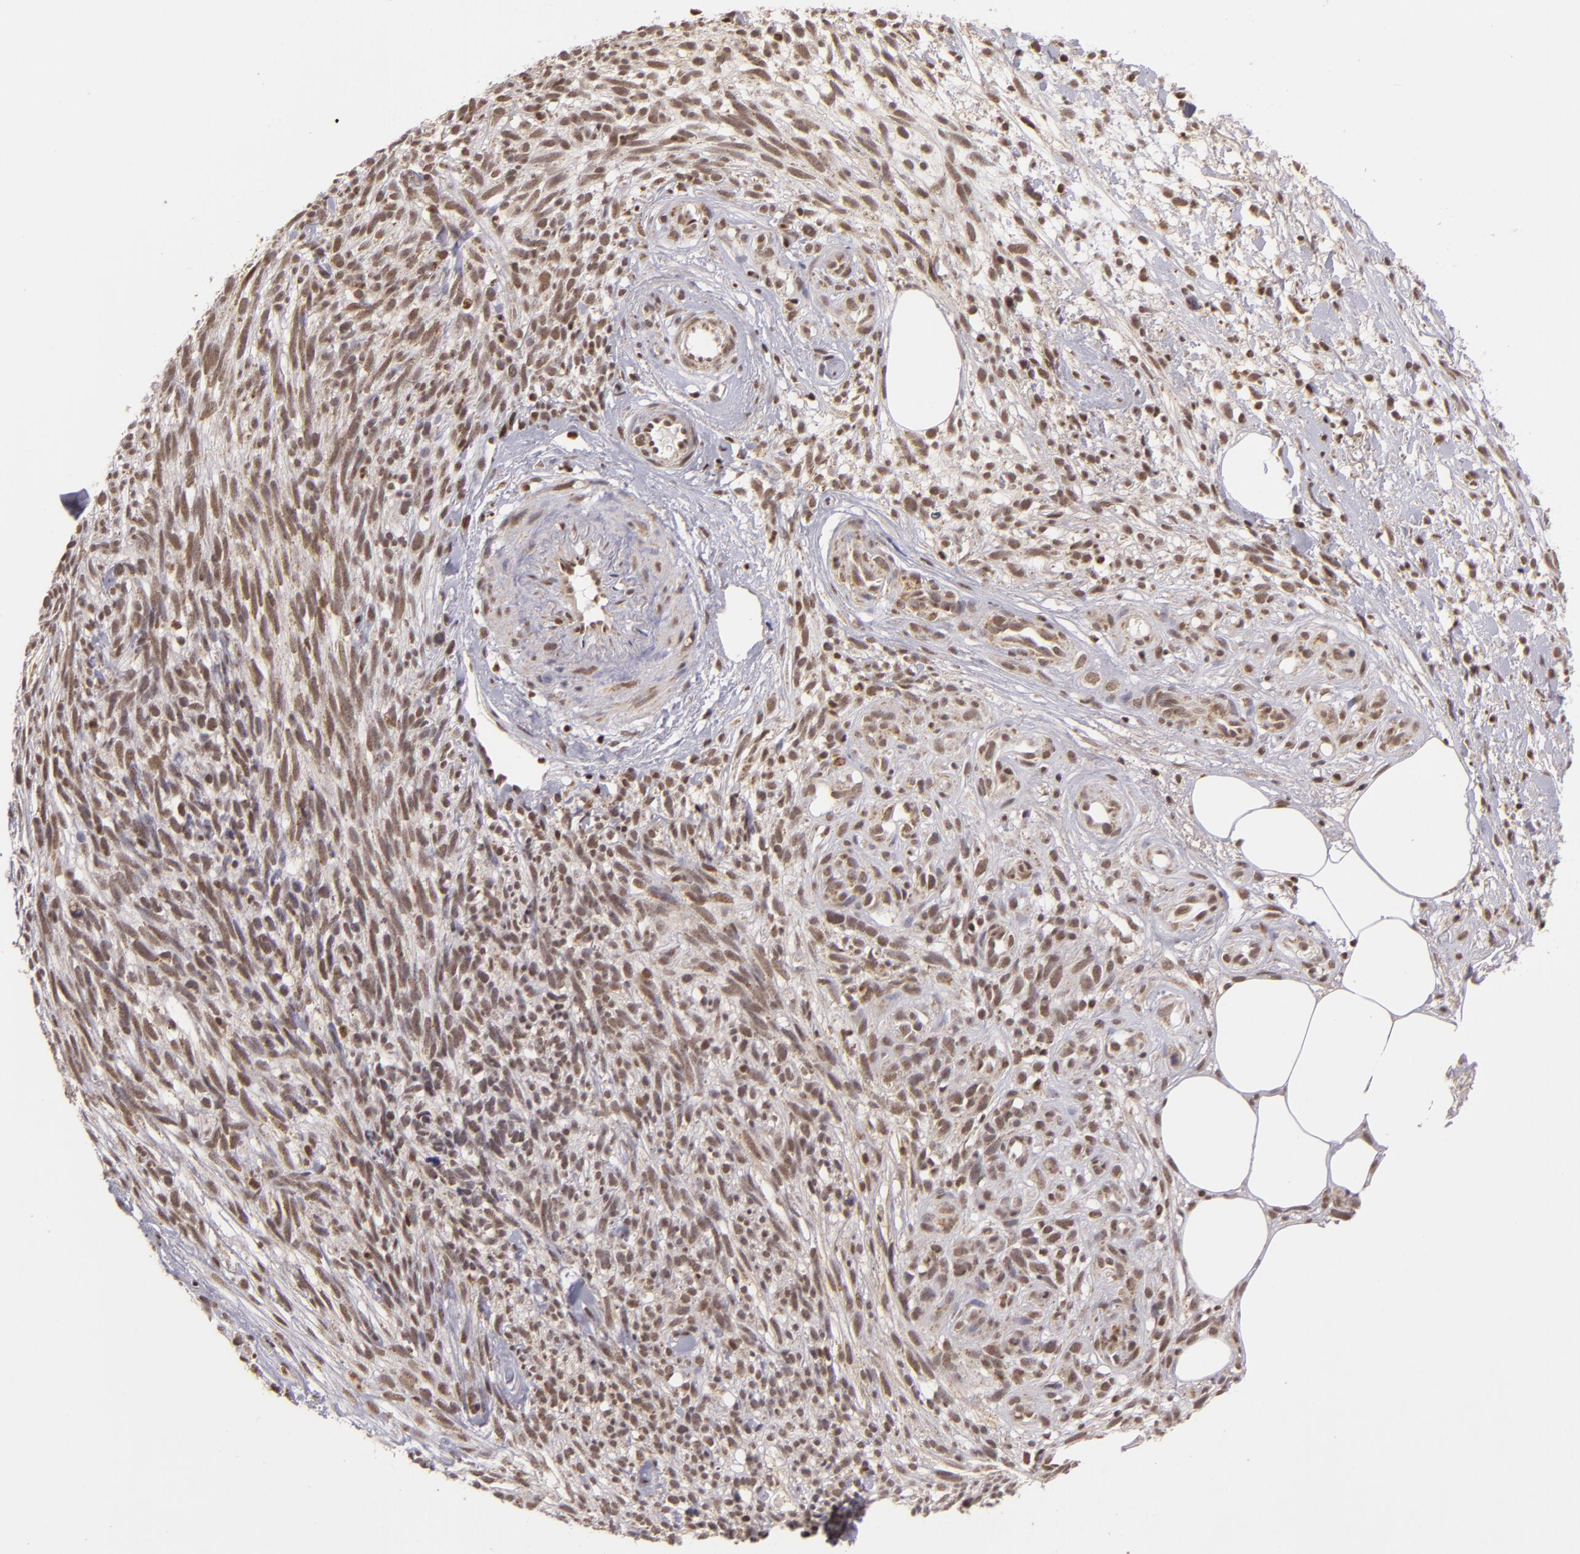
{"staining": {"intensity": "weak", "quantity": ">75%", "location": "nuclear"}, "tissue": "melanoma", "cell_type": "Tumor cells", "image_type": "cancer", "snomed": [{"axis": "morphology", "description": "Malignant melanoma, NOS"}, {"axis": "topography", "description": "Skin"}], "caption": "Tumor cells display weak nuclear expression in about >75% of cells in melanoma.", "gene": "MXD1", "patient": {"sex": "female", "age": 85}}